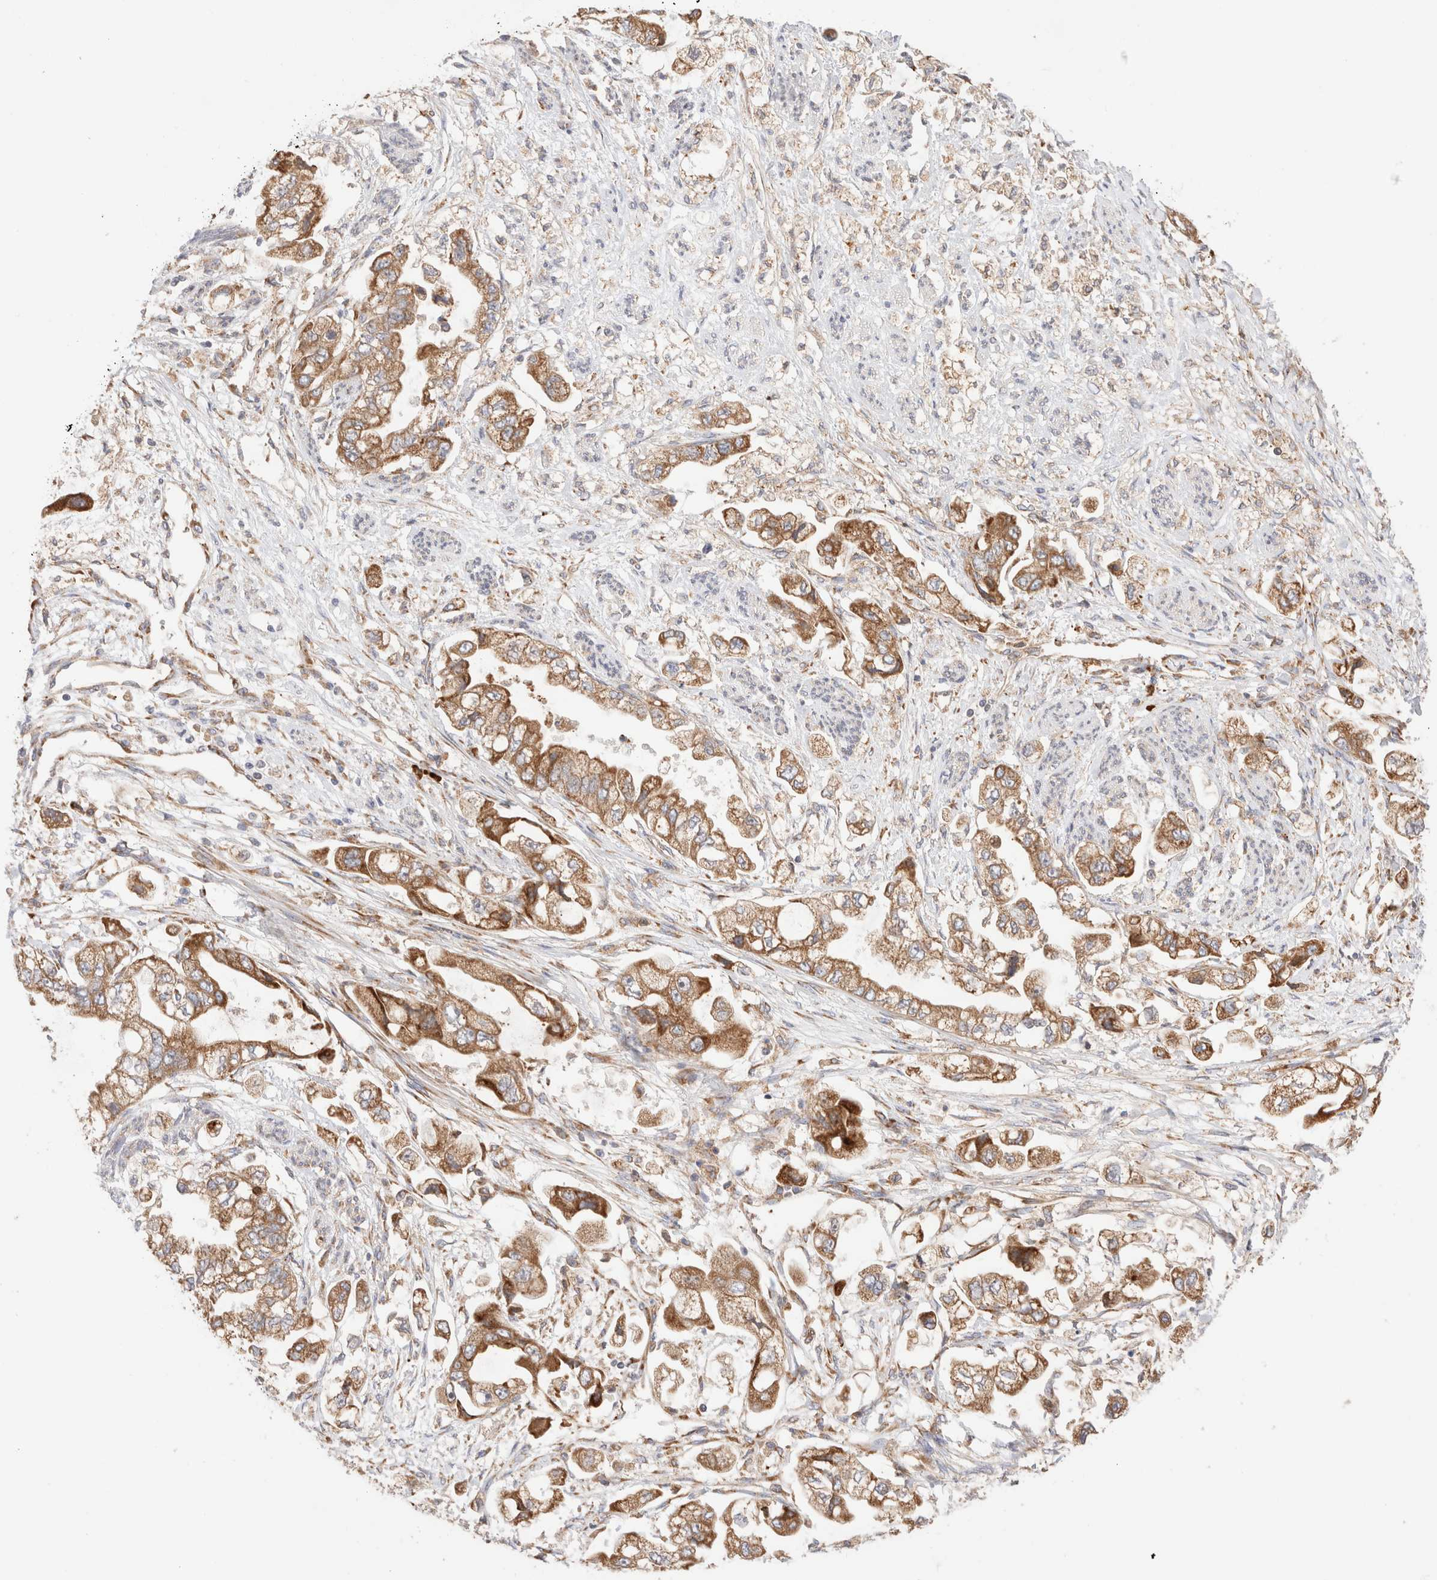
{"staining": {"intensity": "moderate", "quantity": ">75%", "location": "cytoplasmic/membranous"}, "tissue": "stomach cancer", "cell_type": "Tumor cells", "image_type": "cancer", "snomed": [{"axis": "morphology", "description": "Adenocarcinoma, NOS"}, {"axis": "topography", "description": "Stomach"}], "caption": "IHC of human stomach cancer shows medium levels of moderate cytoplasmic/membranous staining in approximately >75% of tumor cells.", "gene": "UTS2B", "patient": {"sex": "male", "age": 62}}